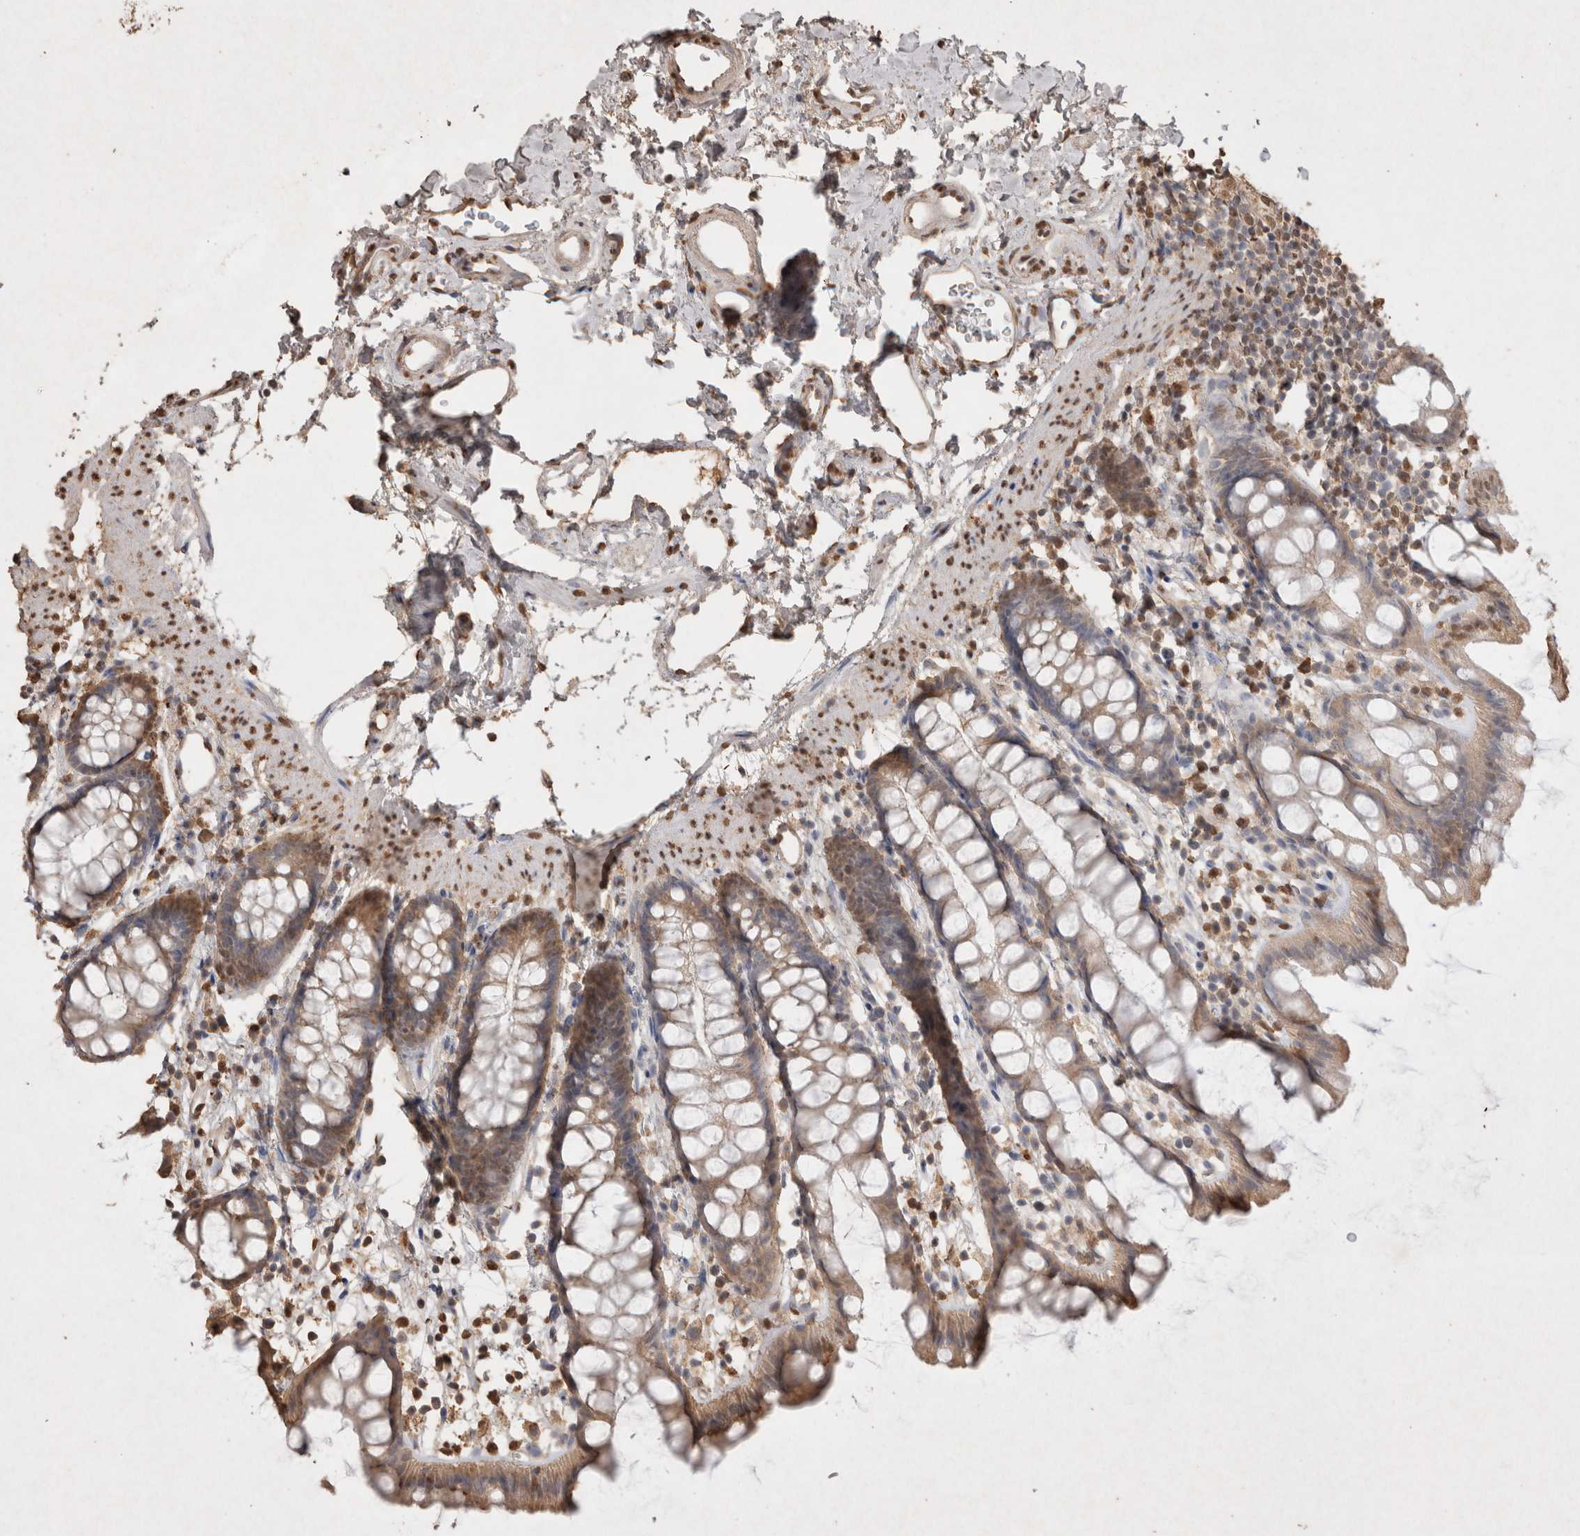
{"staining": {"intensity": "weak", "quantity": "25%-75%", "location": "cytoplasmic/membranous"}, "tissue": "rectum", "cell_type": "Glandular cells", "image_type": "normal", "snomed": [{"axis": "morphology", "description": "Normal tissue, NOS"}, {"axis": "topography", "description": "Rectum"}], "caption": "Glandular cells exhibit low levels of weak cytoplasmic/membranous expression in about 25%-75% of cells in benign human rectum. (brown staining indicates protein expression, while blue staining denotes nuclei).", "gene": "MLX", "patient": {"sex": "female", "age": 65}}